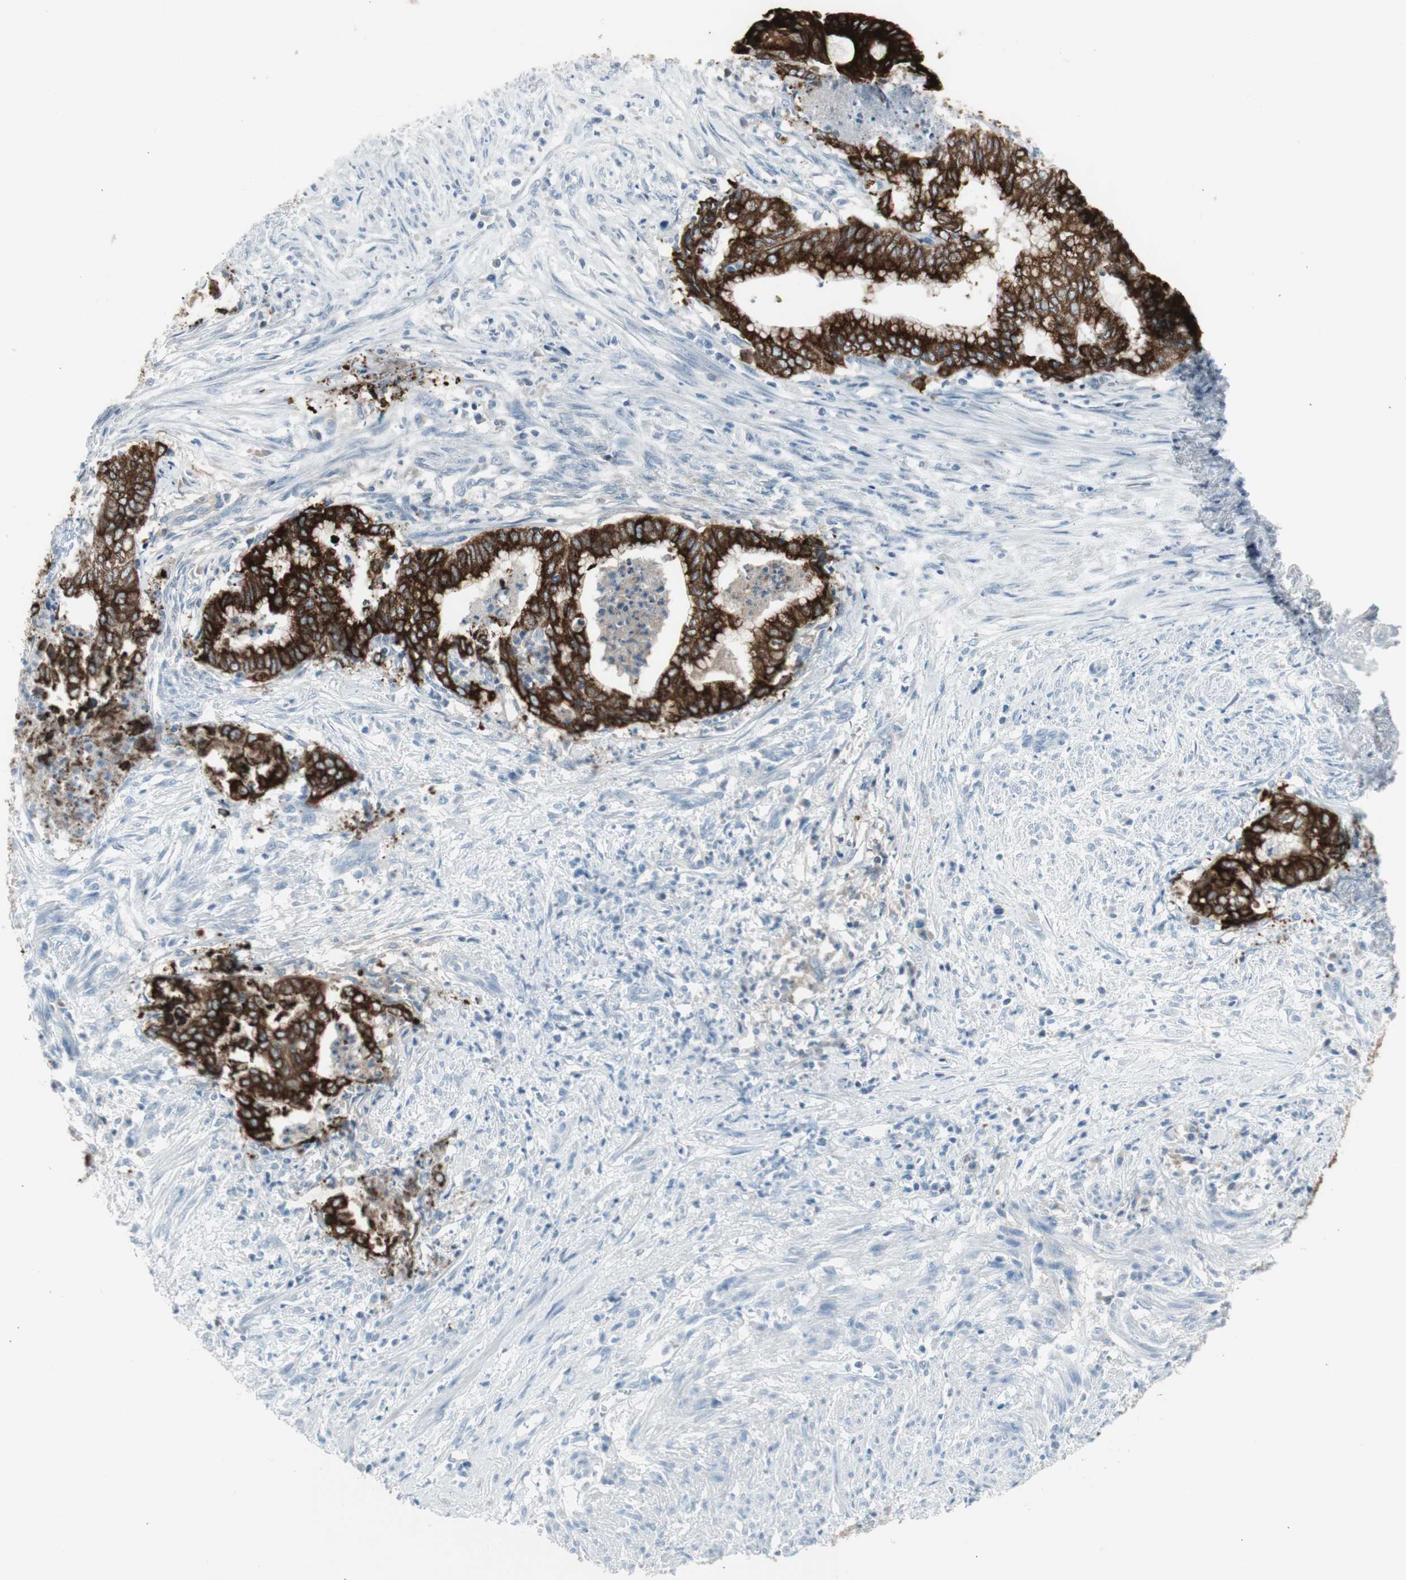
{"staining": {"intensity": "strong", "quantity": ">75%", "location": "cytoplasmic/membranous"}, "tissue": "endometrial cancer", "cell_type": "Tumor cells", "image_type": "cancer", "snomed": [{"axis": "morphology", "description": "Necrosis, NOS"}, {"axis": "morphology", "description": "Adenocarcinoma, NOS"}, {"axis": "topography", "description": "Endometrium"}], "caption": "Approximately >75% of tumor cells in human endometrial cancer demonstrate strong cytoplasmic/membranous protein positivity as visualized by brown immunohistochemical staining.", "gene": "AGR2", "patient": {"sex": "female", "age": 79}}